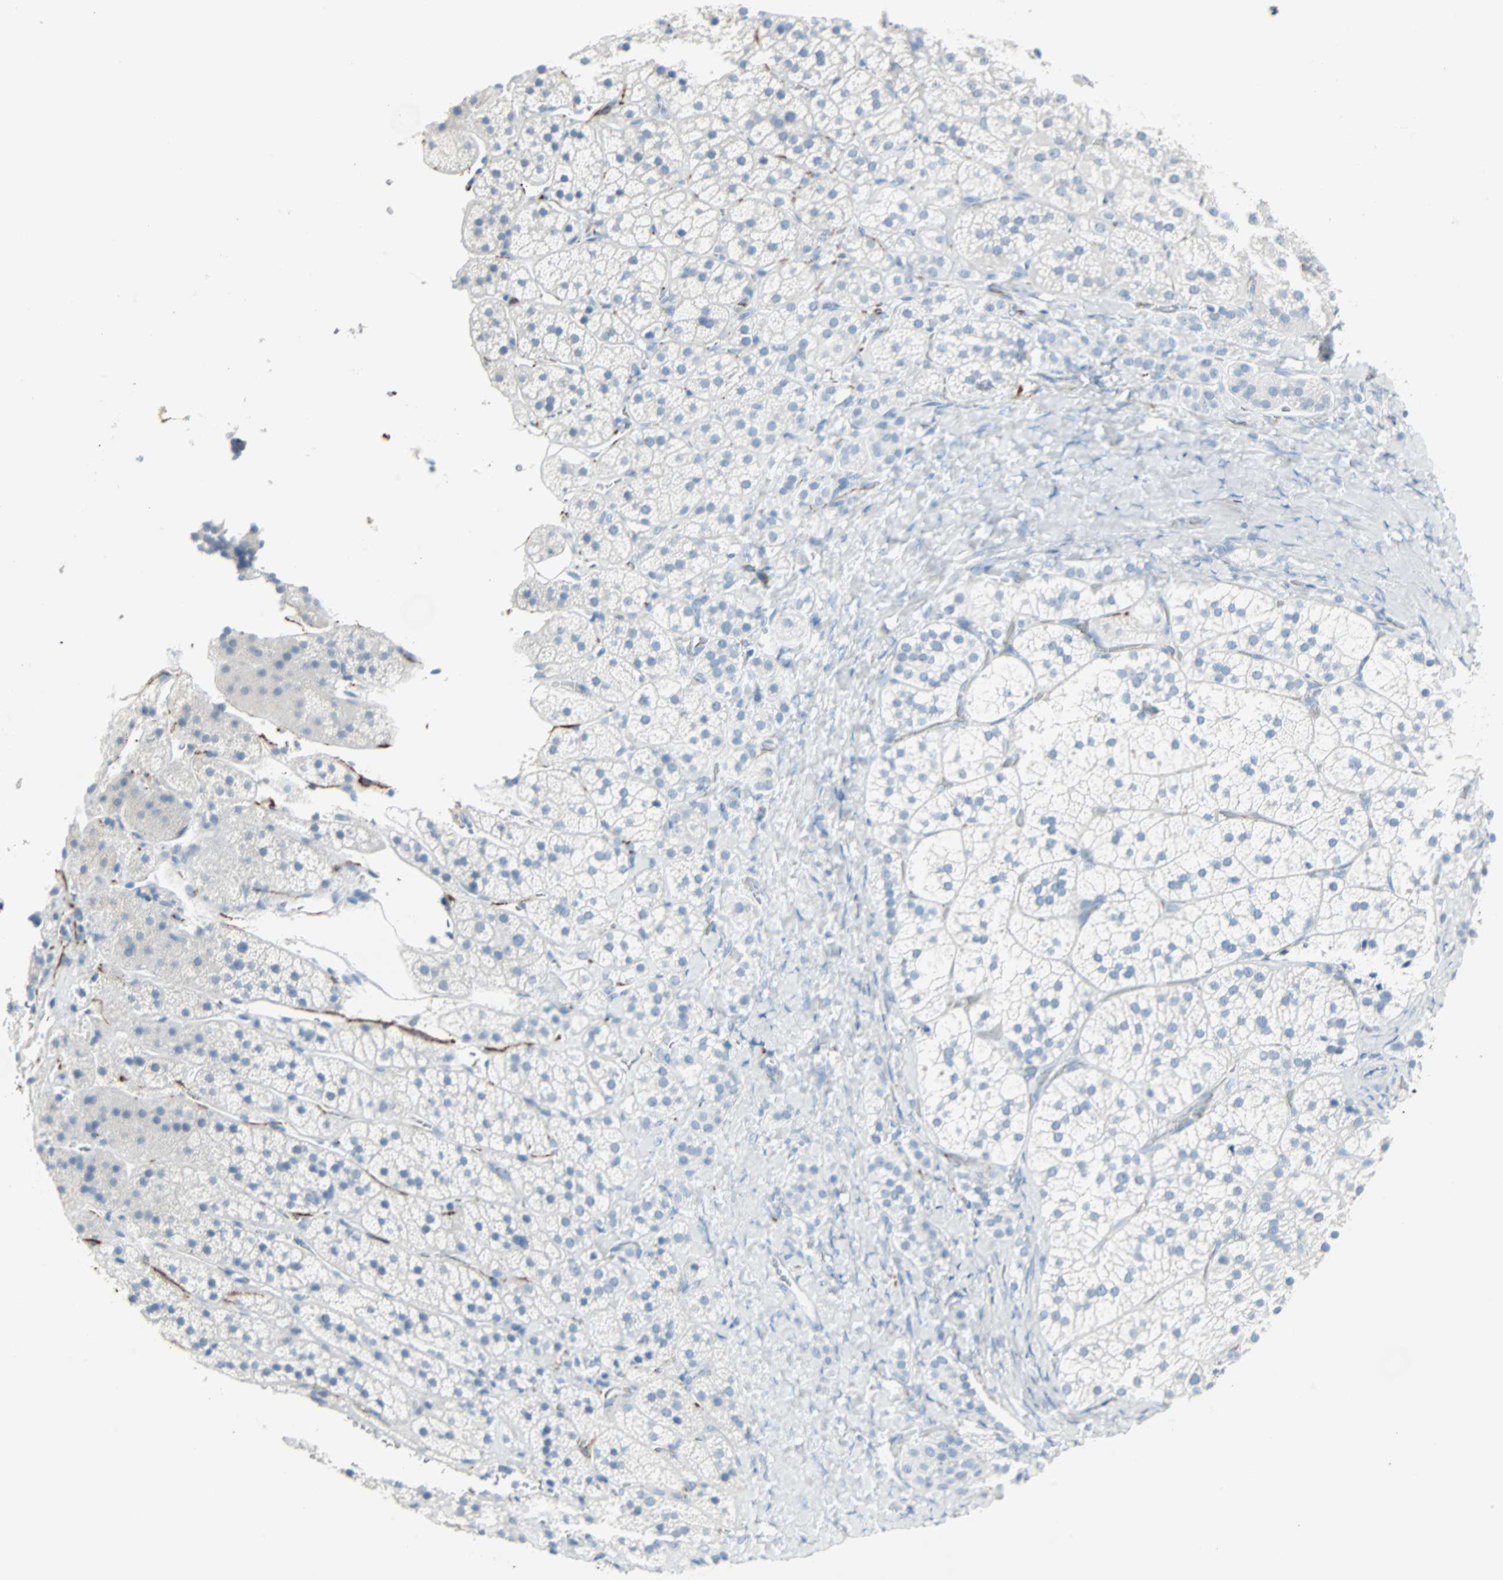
{"staining": {"intensity": "negative", "quantity": "none", "location": "none"}, "tissue": "adrenal gland", "cell_type": "Glandular cells", "image_type": "normal", "snomed": [{"axis": "morphology", "description": "Normal tissue, NOS"}, {"axis": "topography", "description": "Adrenal gland"}], "caption": "Glandular cells are negative for brown protein staining in benign adrenal gland. The staining was performed using DAB (3,3'-diaminobenzidine) to visualize the protein expression in brown, while the nuclei were stained in blue with hematoxylin (Magnification: 20x).", "gene": "STX1A", "patient": {"sex": "female", "age": 44}}